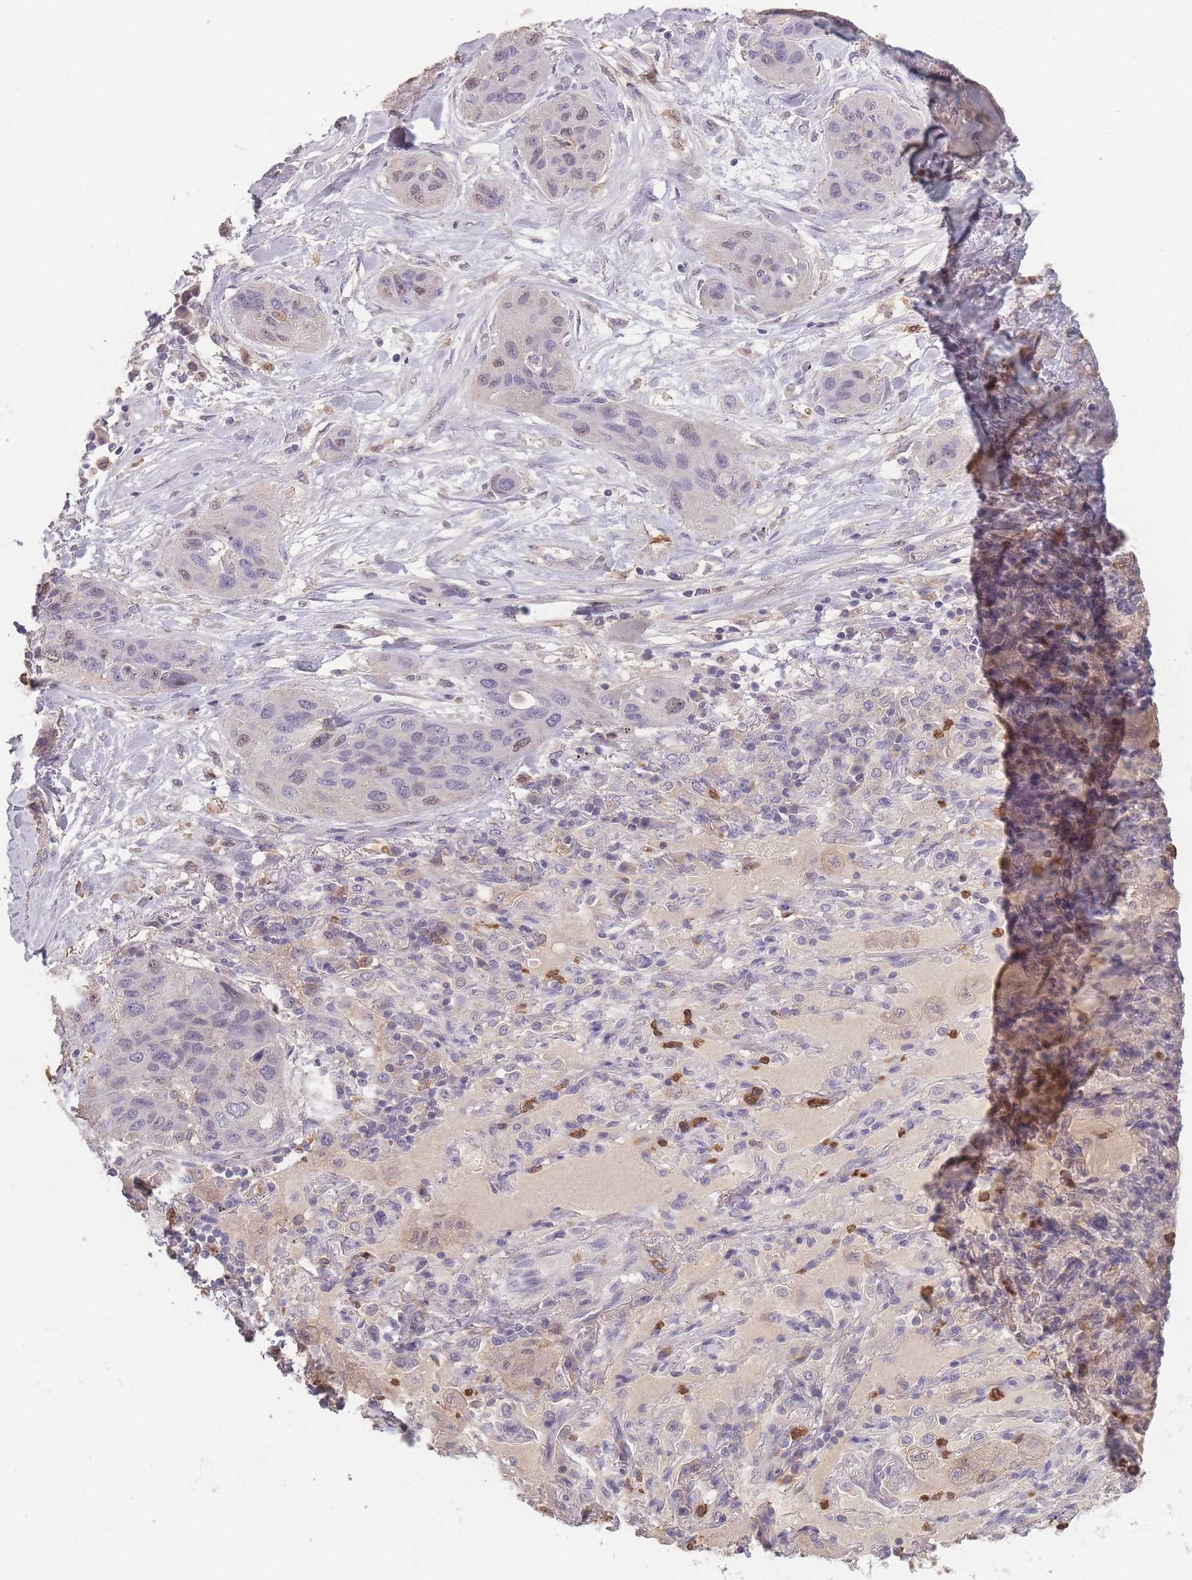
{"staining": {"intensity": "weak", "quantity": "<25%", "location": "nuclear"}, "tissue": "lung cancer", "cell_type": "Tumor cells", "image_type": "cancer", "snomed": [{"axis": "morphology", "description": "Squamous cell carcinoma, NOS"}, {"axis": "topography", "description": "Lung"}], "caption": "Protein analysis of lung cancer displays no significant positivity in tumor cells.", "gene": "BST1", "patient": {"sex": "female", "age": 70}}